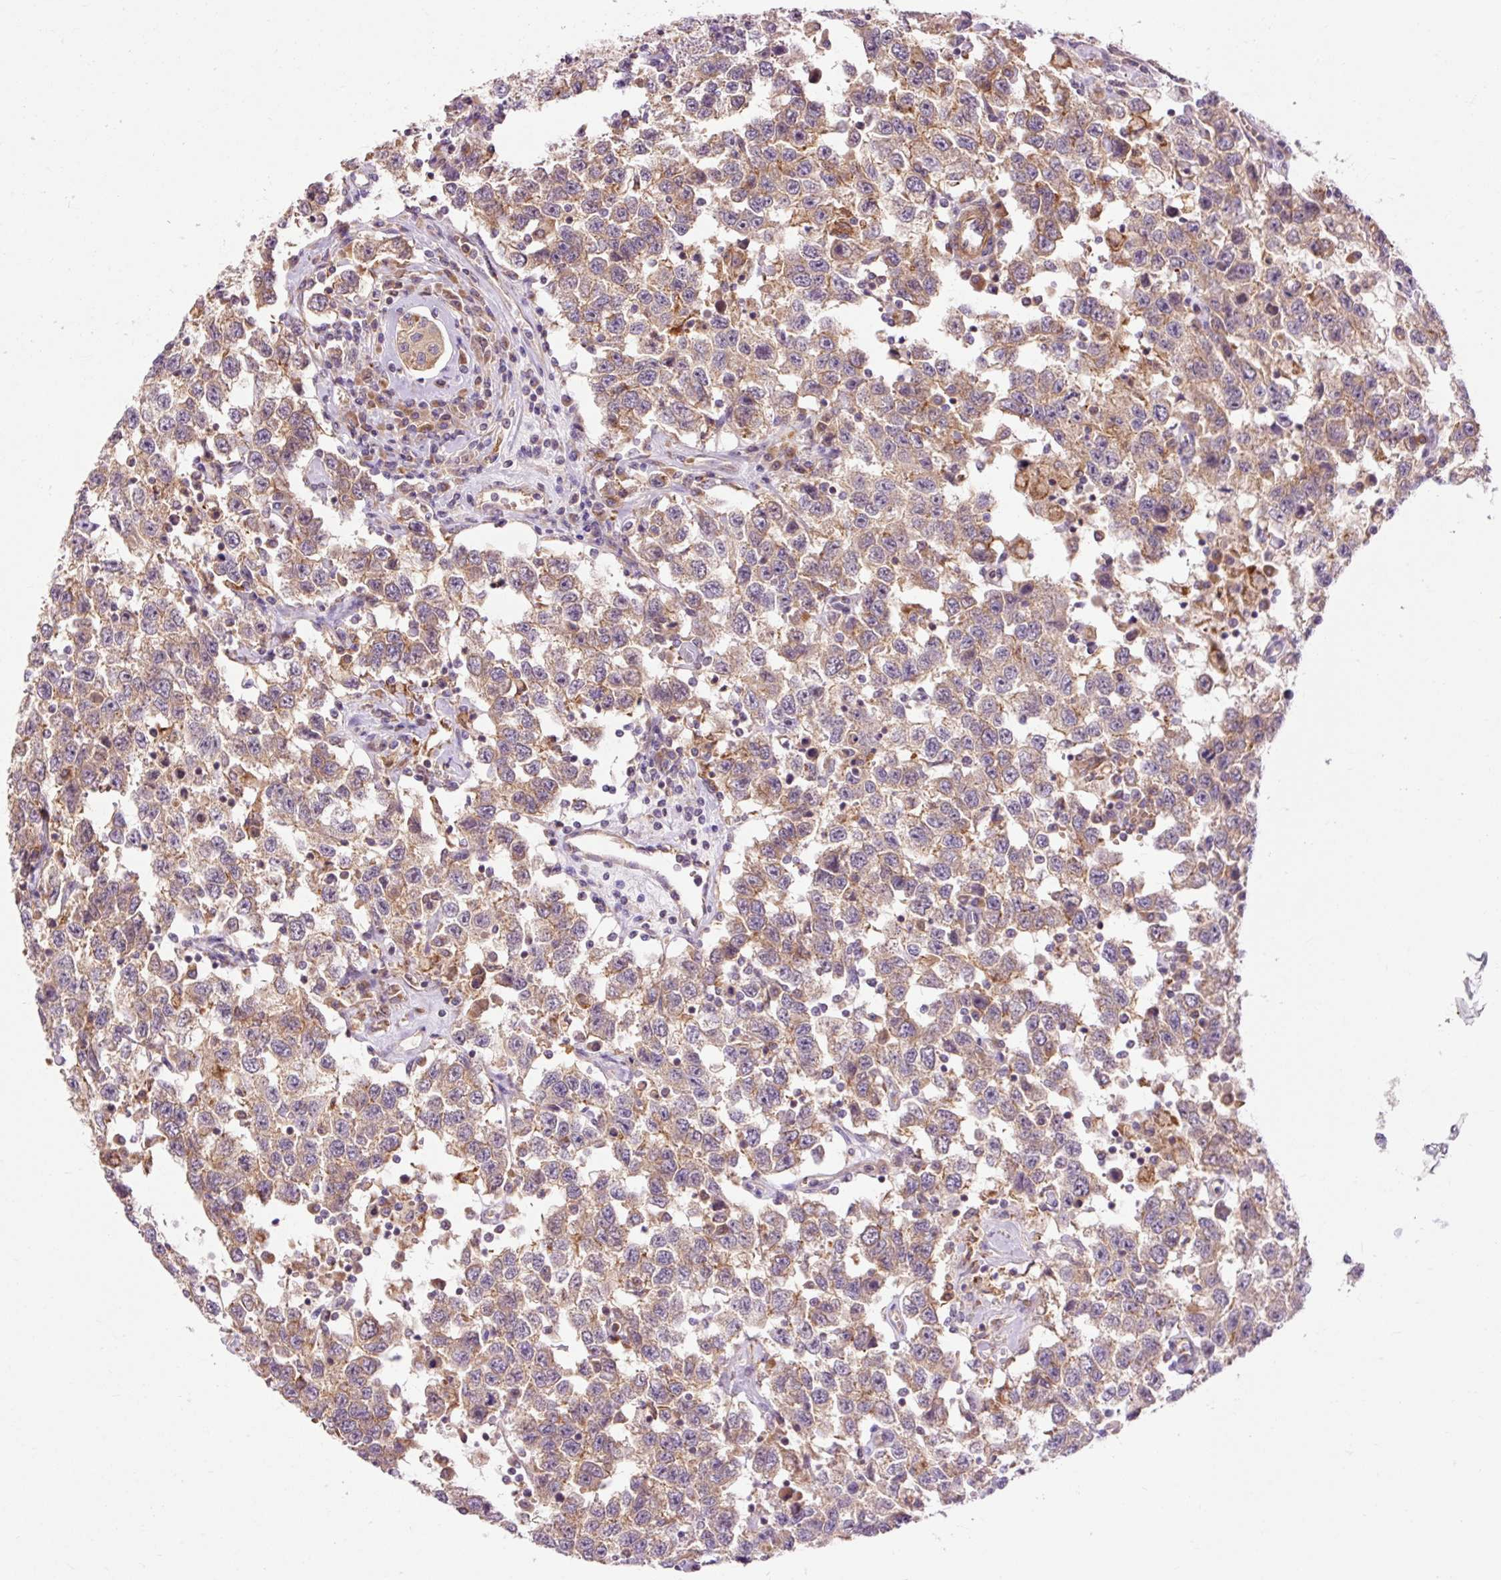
{"staining": {"intensity": "weak", "quantity": ">75%", "location": "cytoplasmic/membranous"}, "tissue": "testis cancer", "cell_type": "Tumor cells", "image_type": "cancer", "snomed": [{"axis": "morphology", "description": "Seminoma, NOS"}, {"axis": "topography", "description": "Testis"}], "caption": "Immunohistochemistry (IHC) staining of testis seminoma, which reveals low levels of weak cytoplasmic/membranous positivity in about >75% of tumor cells indicating weak cytoplasmic/membranous protein expression. The staining was performed using DAB (3,3'-diaminobenzidine) (brown) for protein detection and nuclei were counterstained in hematoxylin (blue).", "gene": "RIPOR3", "patient": {"sex": "male", "age": 41}}